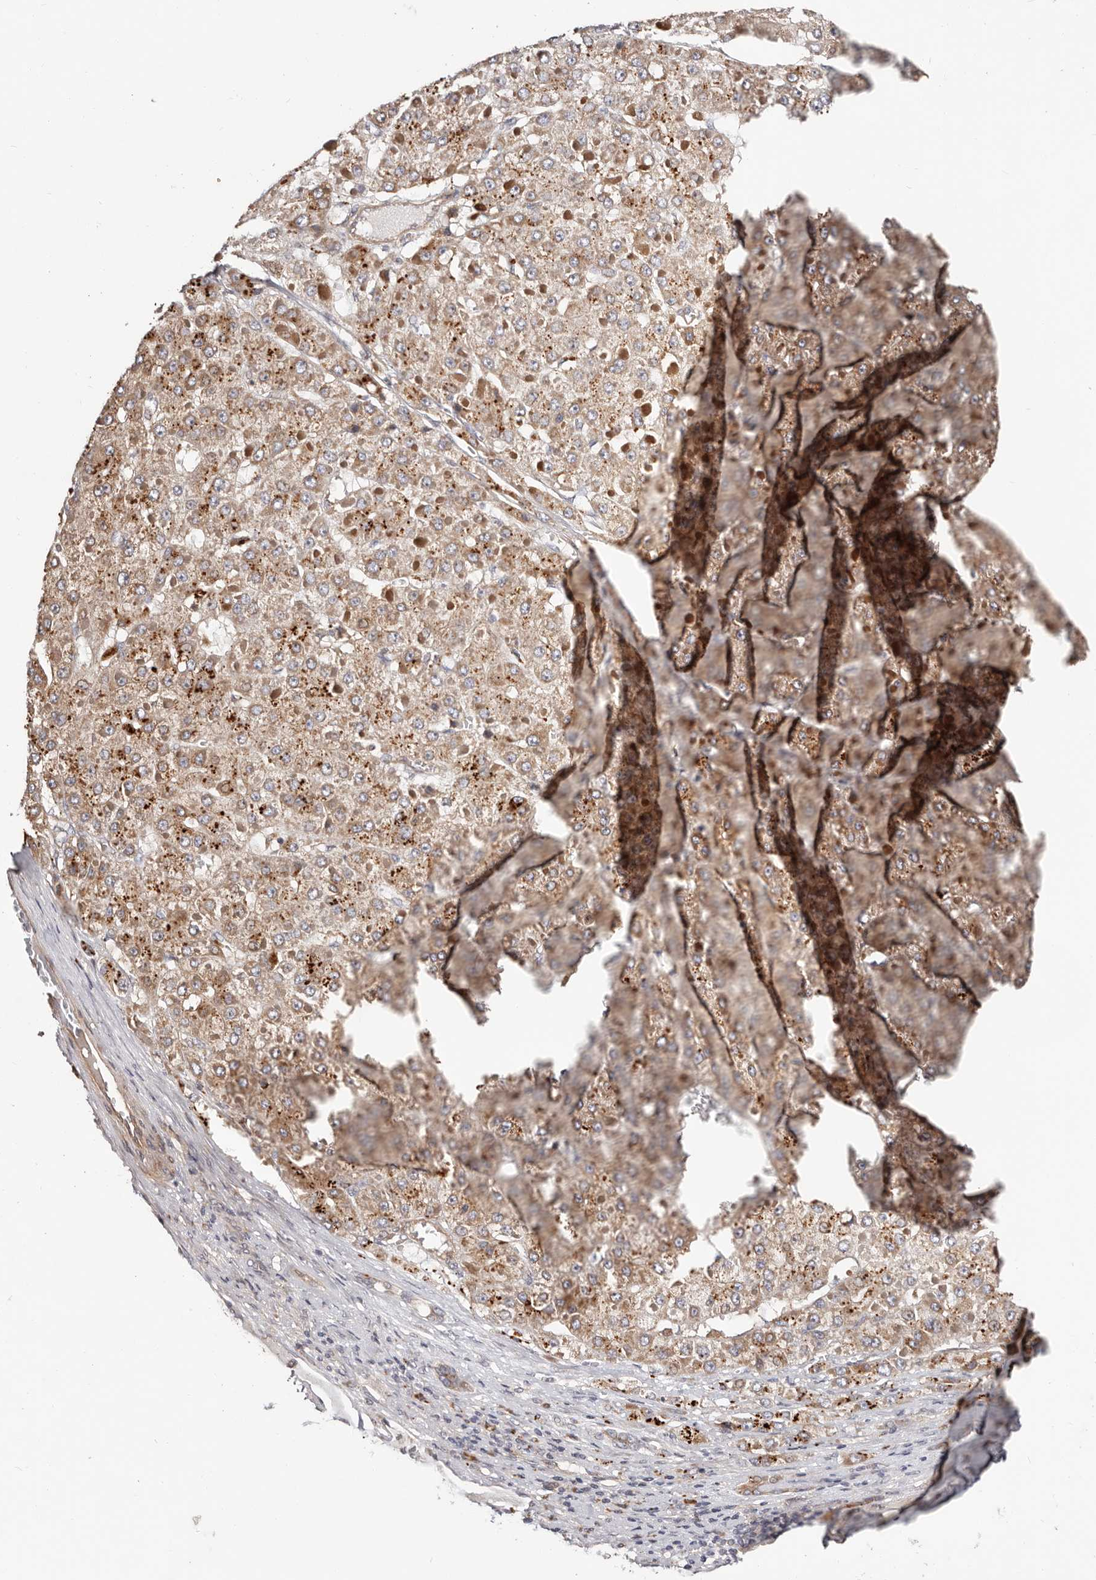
{"staining": {"intensity": "moderate", "quantity": ">75%", "location": "cytoplasmic/membranous"}, "tissue": "liver cancer", "cell_type": "Tumor cells", "image_type": "cancer", "snomed": [{"axis": "morphology", "description": "Carcinoma, Hepatocellular, NOS"}, {"axis": "topography", "description": "Liver"}], "caption": "Moderate cytoplasmic/membranous staining for a protein is present in about >75% of tumor cells of liver cancer using IHC.", "gene": "USP33", "patient": {"sex": "female", "age": 73}}